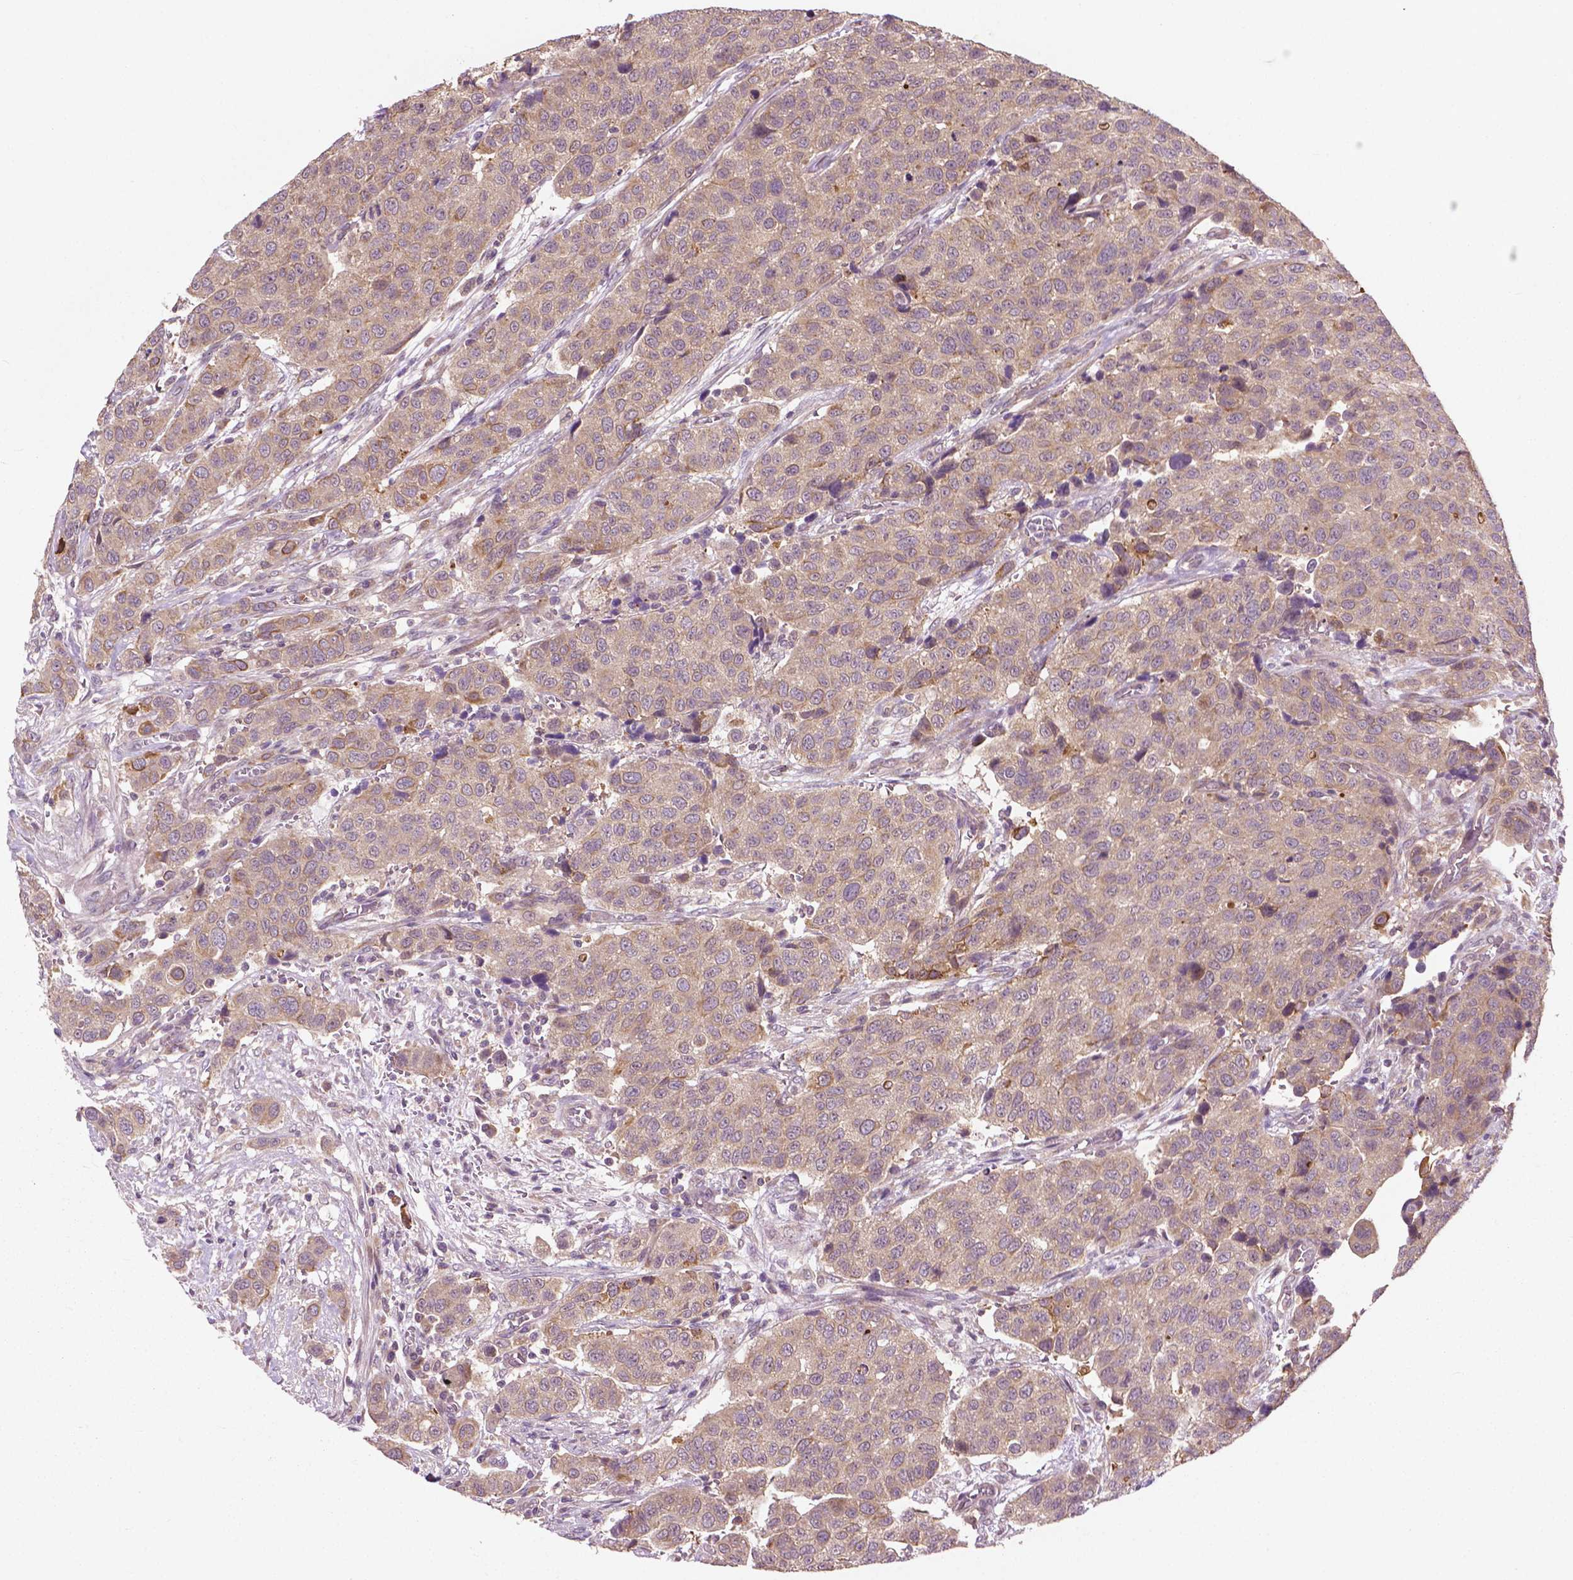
{"staining": {"intensity": "negative", "quantity": "none", "location": "none"}, "tissue": "urothelial cancer", "cell_type": "Tumor cells", "image_type": "cancer", "snomed": [{"axis": "morphology", "description": "Urothelial carcinoma, High grade"}, {"axis": "topography", "description": "Urinary bladder"}], "caption": "Tumor cells are negative for brown protein staining in urothelial cancer.", "gene": "MZT1", "patient": {"sex": "female", "age": 58}}